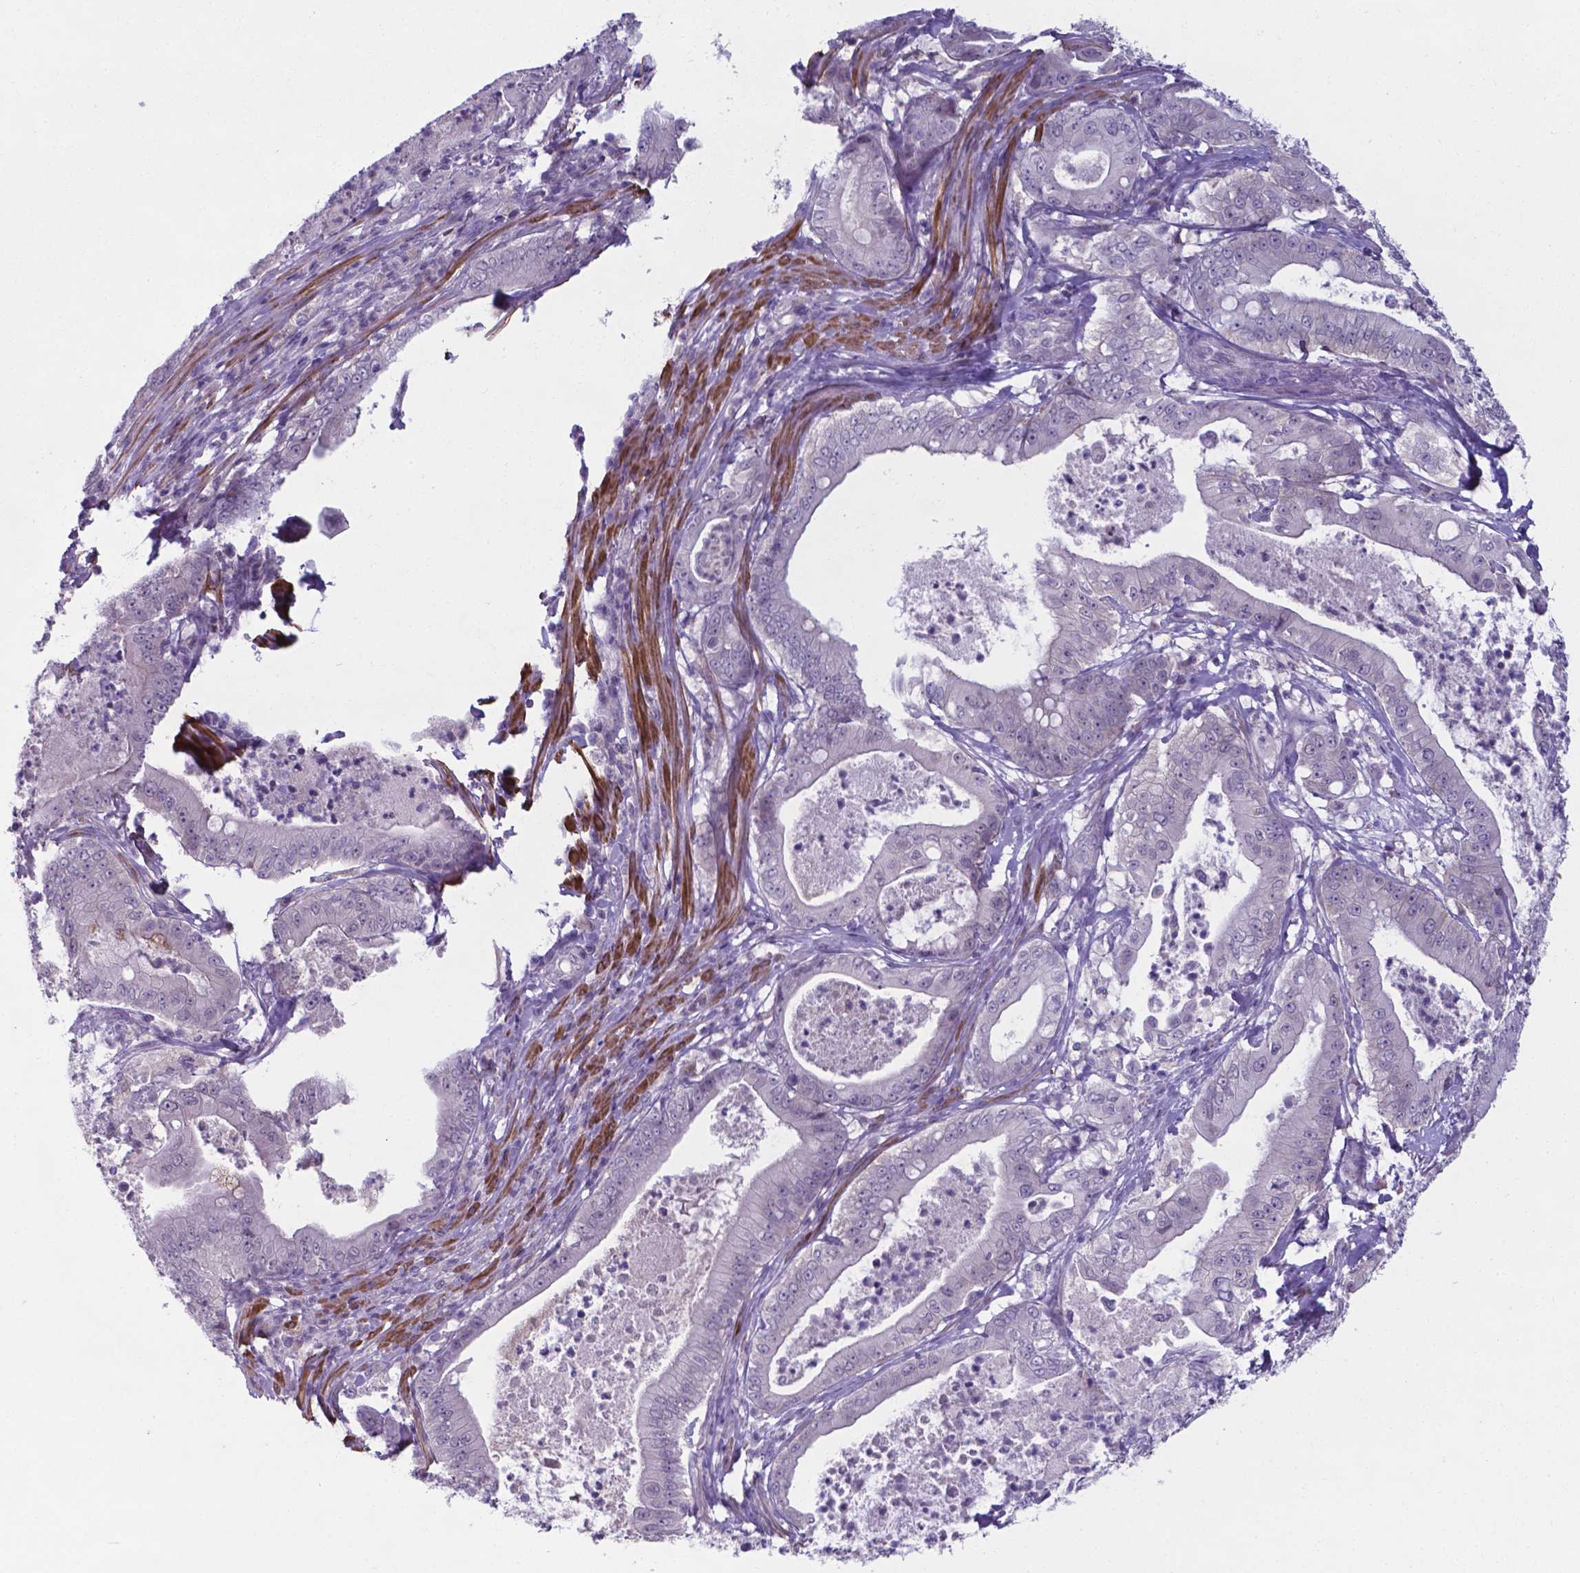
{"staining": {"intensity": "negative", "quantity": "none", "location": "none"}, "tissue": "pancreatic cancer", "cell_type": "Tumor cells", "image_type": "cancer", "snomed": [{"axis": "morphology", "description": "Adenocarcinoma, NOS"}, {"axis": "topography", "description": "Pancreas"}], "caption": "A high-resolution photomicrograph shows IHC staining of pancreatic cancer (adenocarcinoma), which shows no significant positivity in tumor cells.", "gene": "AP5B1", "patient": {"sex": "male", "age": 71}}